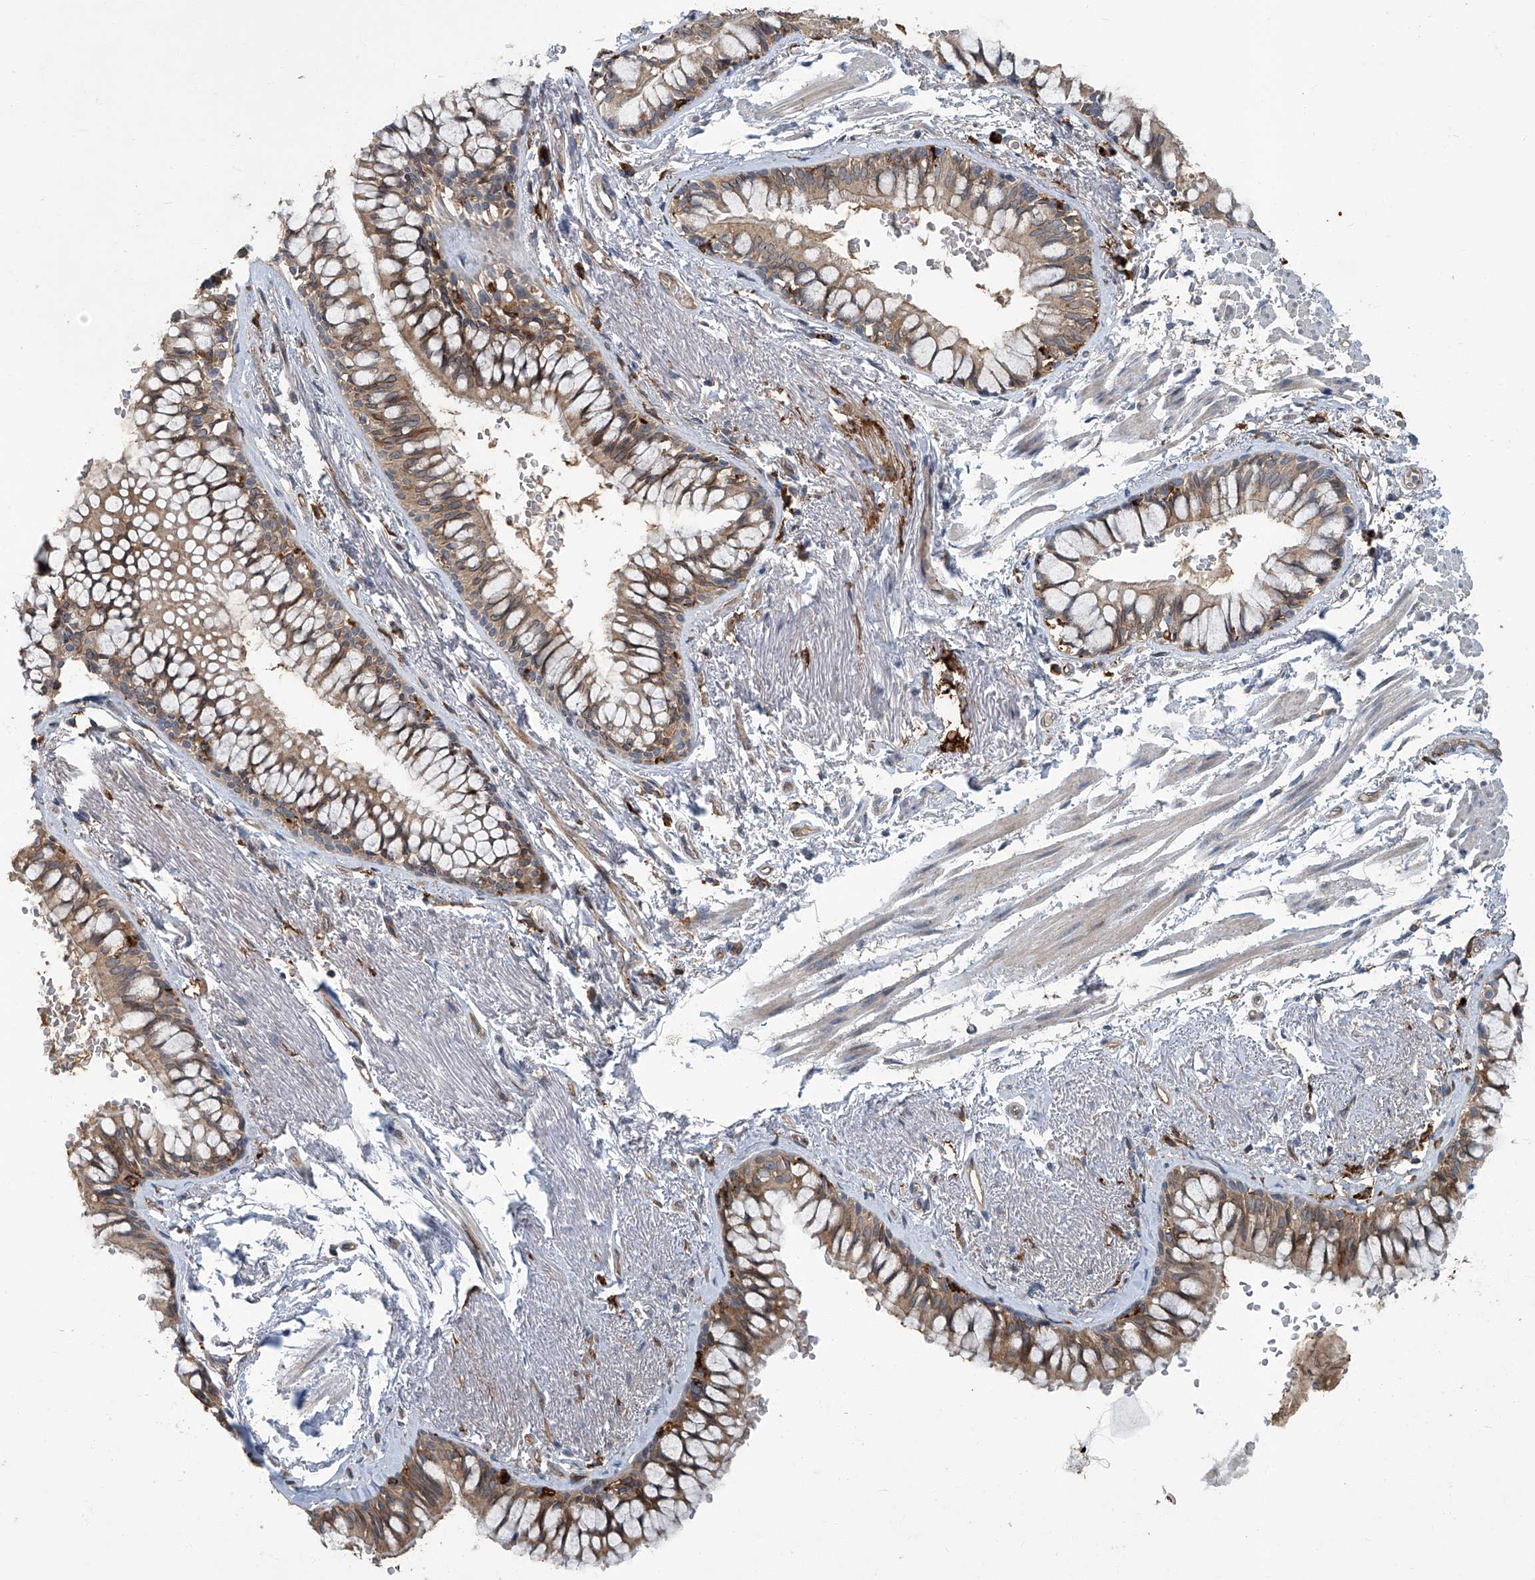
{"staining": {"intensity": "weak", "quantity": ">75%", "location": "cytoplasmic/membranous"}, "tissue": "bronchus", "cell_type": "Respiratory epithelial cells", "image_type": "normal", "snomed": [{"axis": "morphology", "description": "Normal tissue, NOS"}, {"axis": "topography", "description": "Cartilage tissue"}, {"axis": "topography", "description": "Bronchus"}], "caption": "Immunohistochemical staining of normal human bronchus shows weak cytoplasmic/membranous protein staining in about >75% of respiratory epithelial cells. Ihc stains the protein in brown and the nuclei are stained blue.", "gene": "FAM167A", "patient": {"sex": "female", "age": 73}}